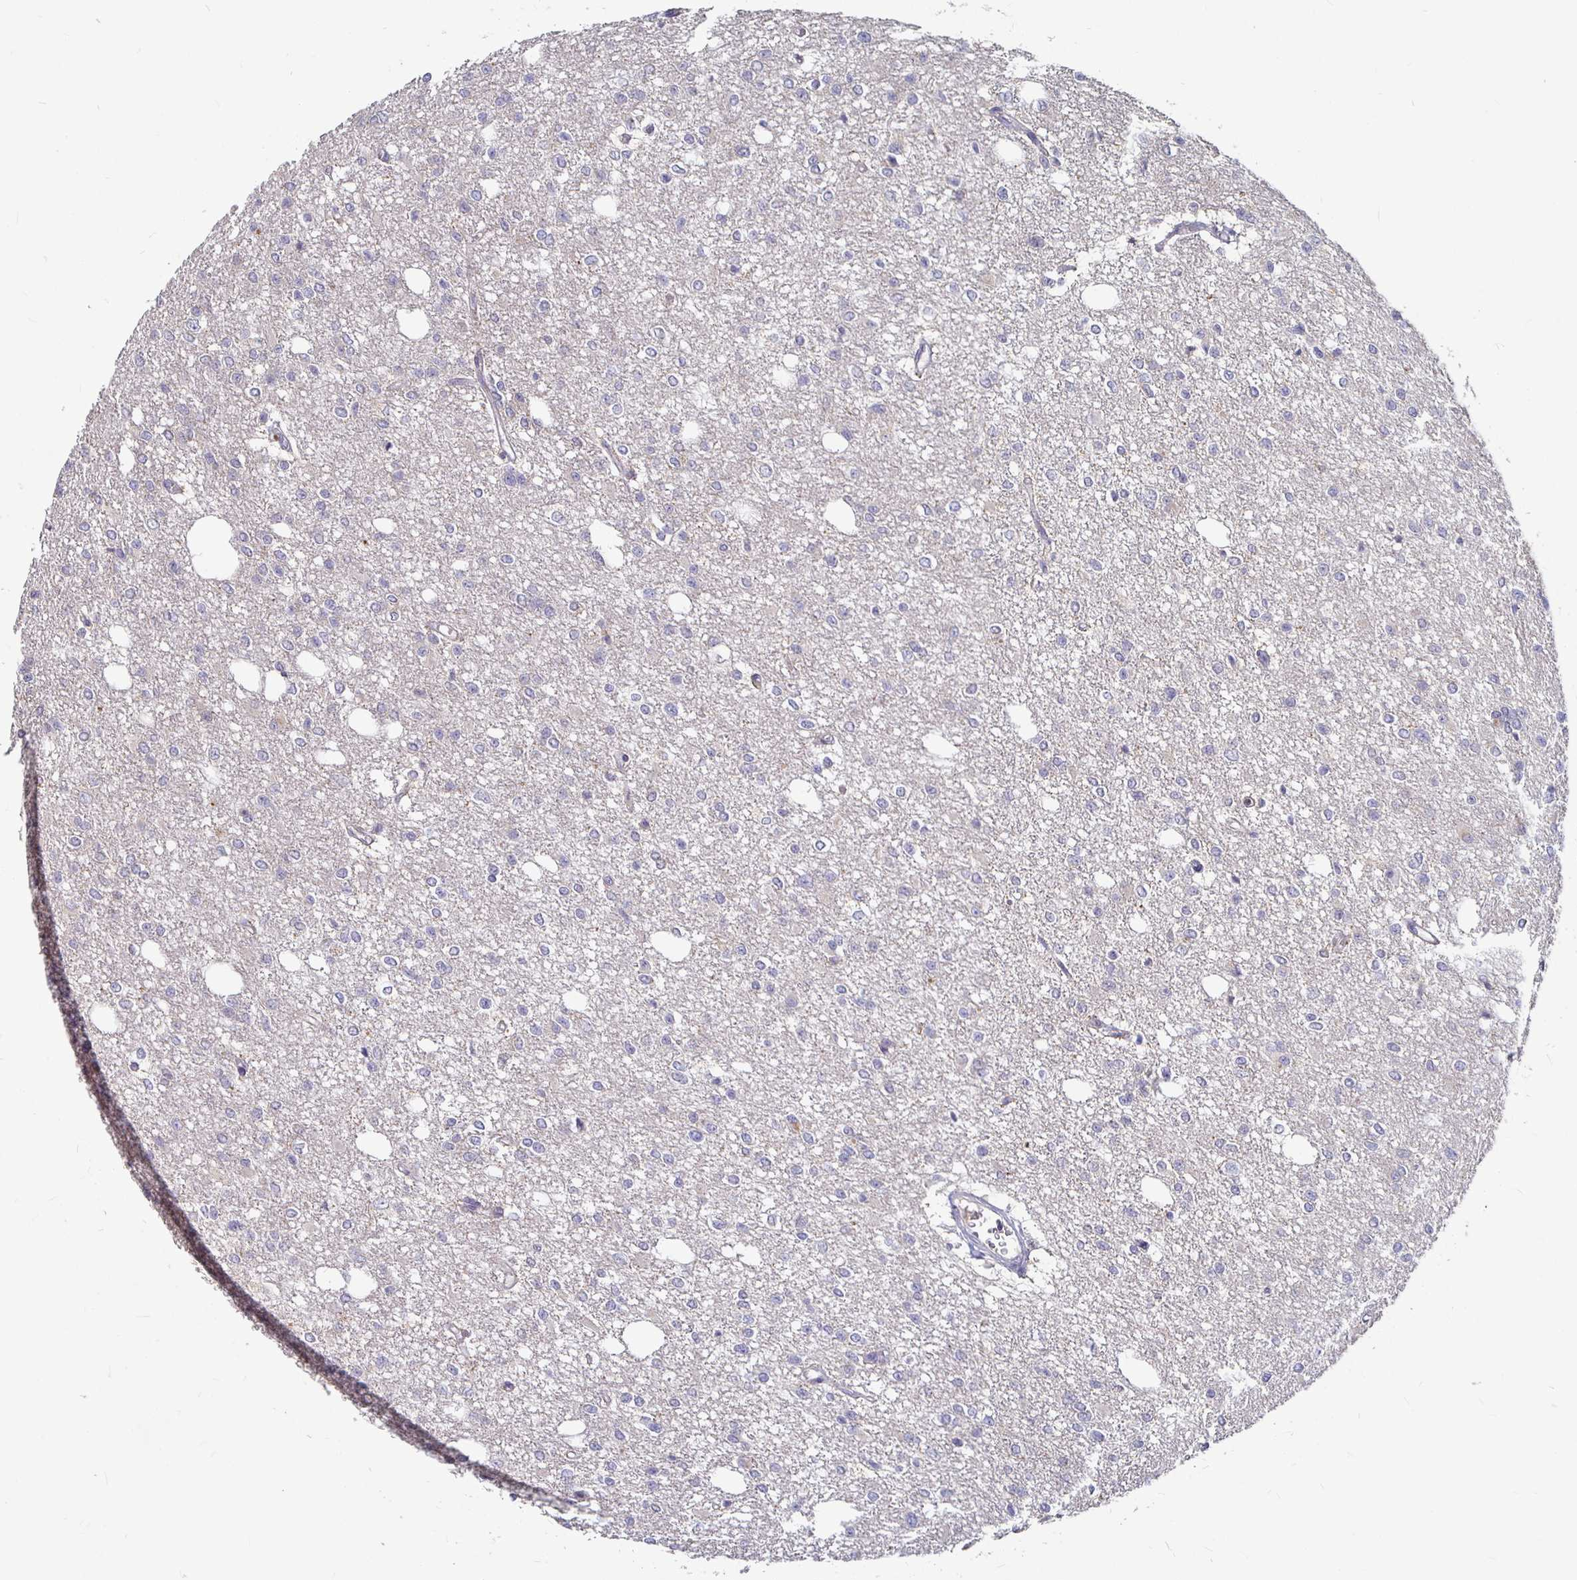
{"staining": {"intensity": "negative", "quantity": "none", "location": "none"}, "tissue": "glioma", "cell_type": "Tumor cells", "image_type": "cancer", "snomed": [{"axis": "morphology", "description": "Glioma, malignant, Low grade"}, {"axis": "topography", "description": "Brain"}], "caption": "Immunohistochemistry of malignant glioma (low-grade) reveals no positivity in tumor cells. The staining is performed using DAB (3,3'-diaminobenzidine) brown chromogen with nuclei counter-stained in using hematoxylin.", "gene": "RNF144B", "patient": {"sex": "male", "age": 26}}